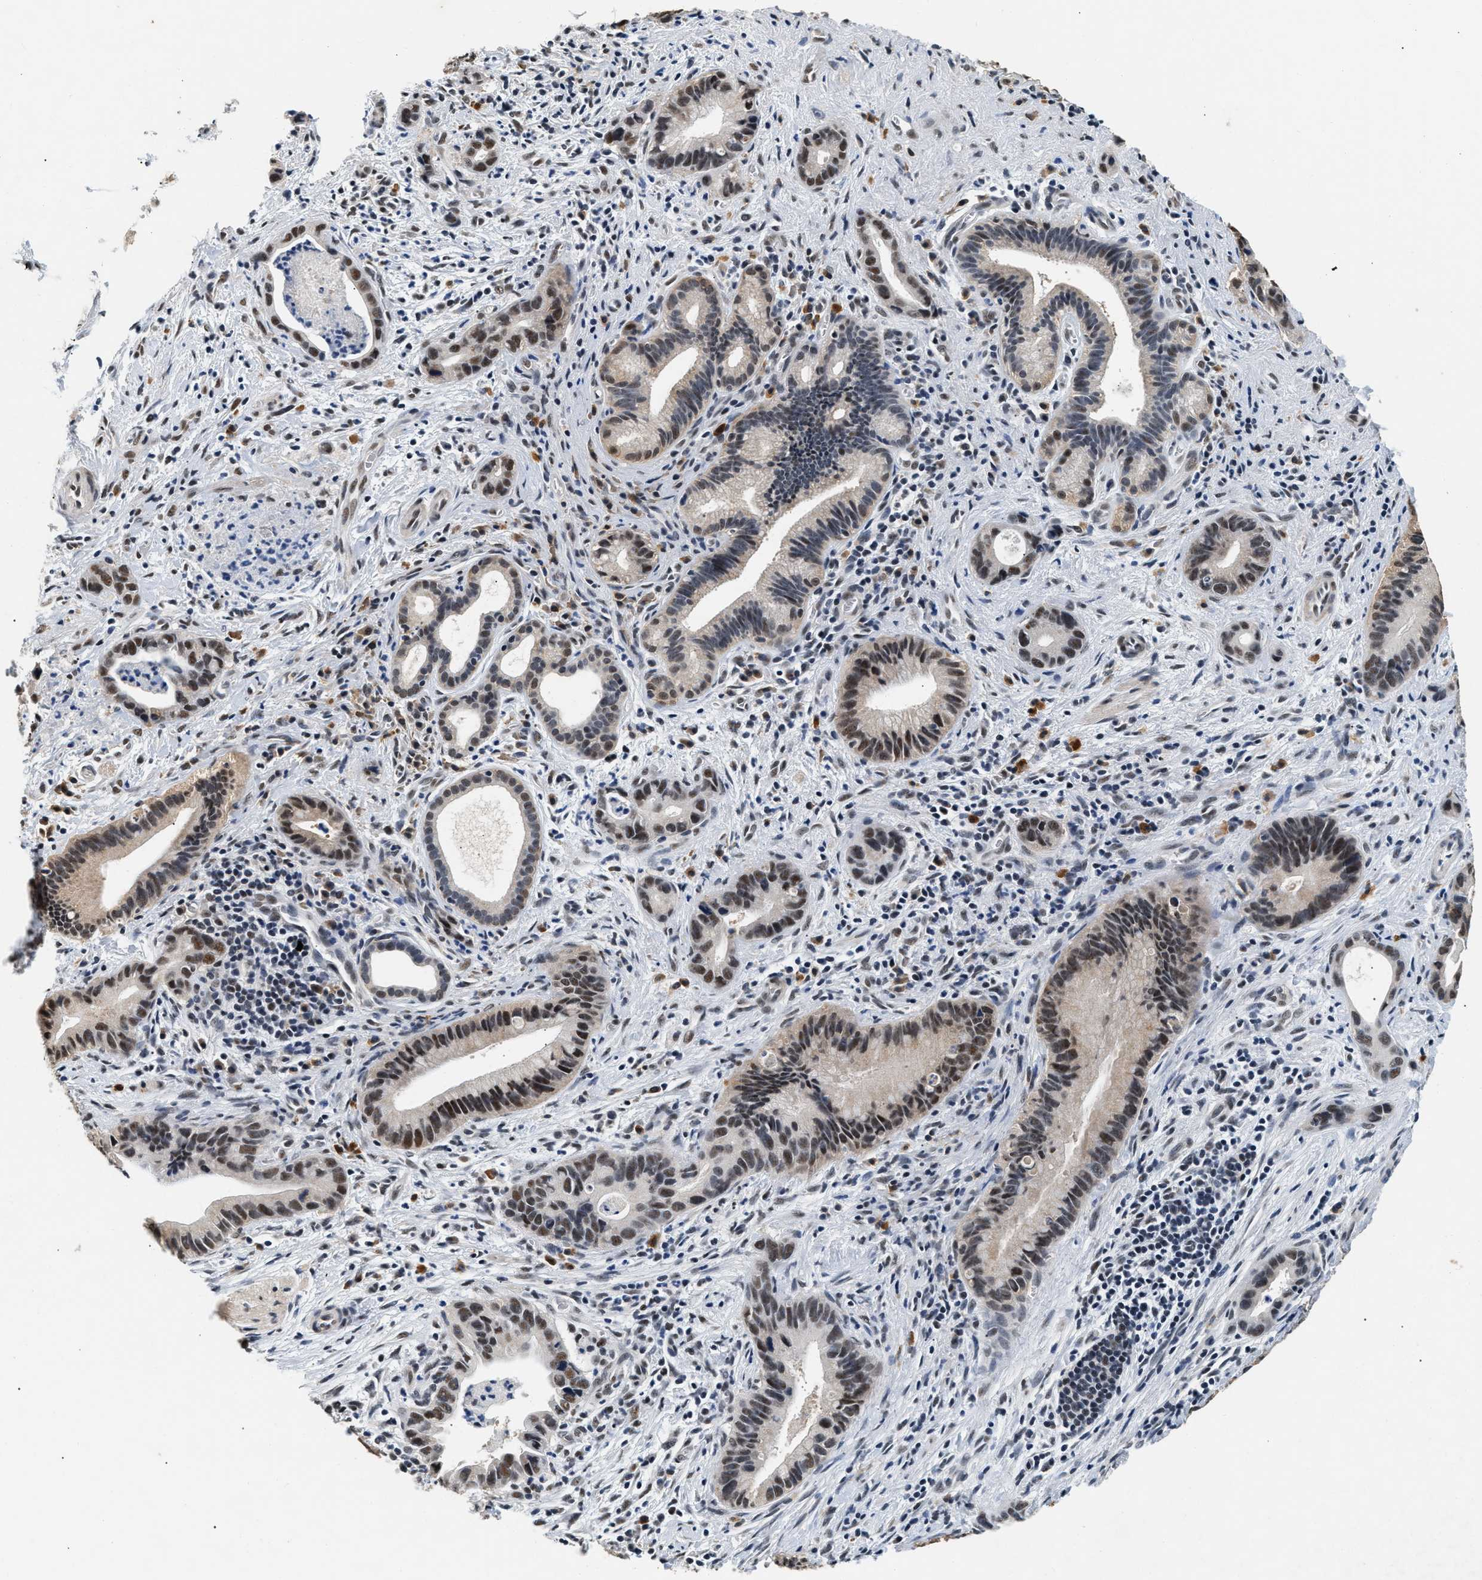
{"staining": {"intensity": "moderate", "quantity": "25%-75%", "location": "nuclear"}, "tissue": "liver cancer", "cell_type": "Tumor cells", "image_type": "cancer", "snomed": [{"axis": "morphology", "description": "Cholangiocarcinoma"}, {"axis": "topography", "description": "Liver"}], "caption": "The histopathology image displays immunohistochemical staining of cholangiocarcinoma (liver). There is moderate nuclear expression is identified in approximately 25%-75% of tumor cells. (DAB IHC with brightfield microscopy, high magnification).", "gene": "THOC1", "patient": {"sex": "female", "age": 55}}